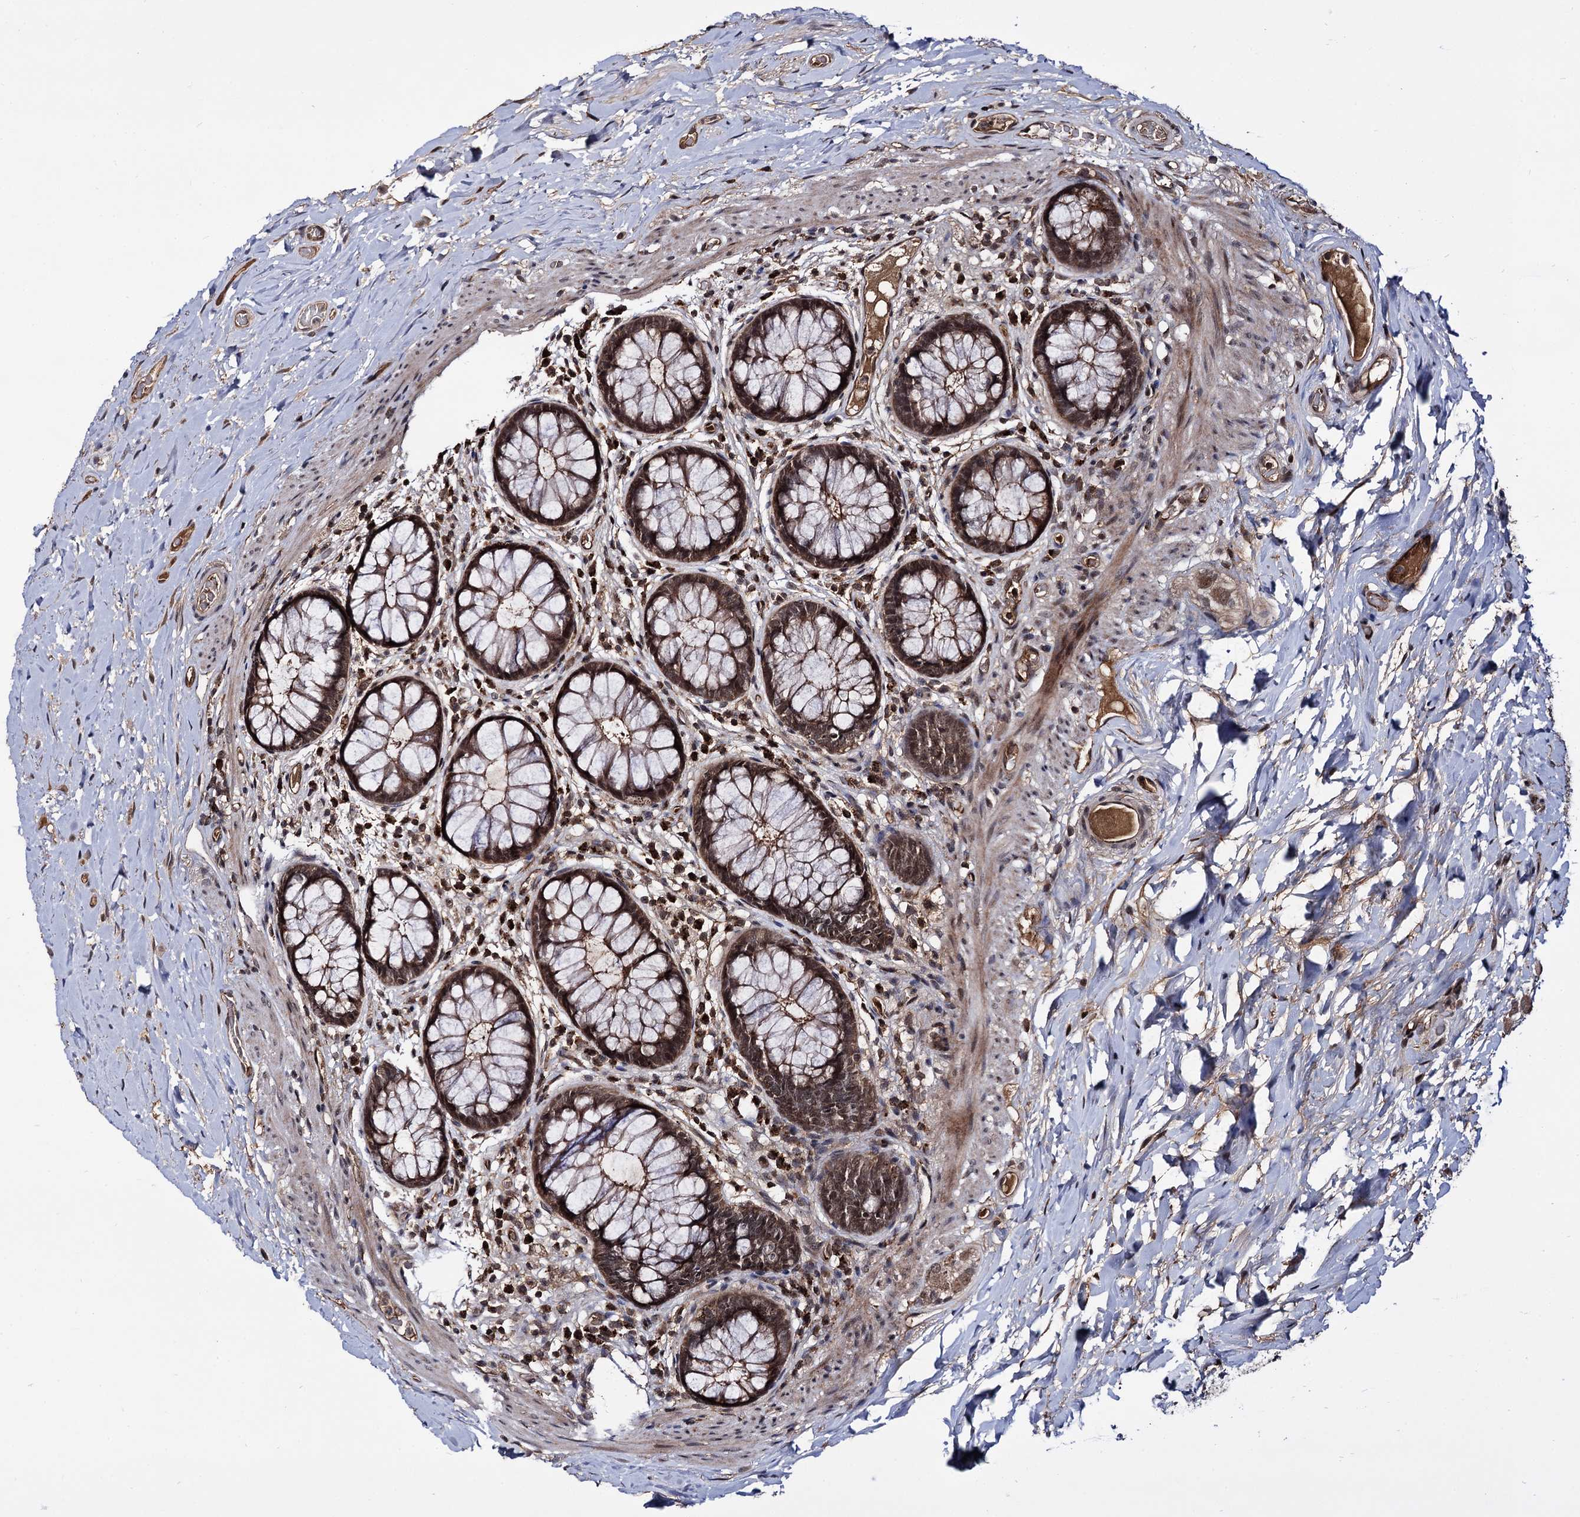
{"staining": {"intensity": "moderate", "quantity": ">75%", "location": "cytoplasmic/membranous"}, "tissue": "rectum", "cell_type": "Glandular cells", "image_type": "normal", "snomed": [{"axis": "morphology", "description": "Normal tissue, NOS"}, {"axis": "topography", "description": "Rectum"}], "caption": "The image demonstrates immunohistochemical staining of normal rectum. There is moderate cytoplasmic/membranous positivity is seen in approximately >75% of glandular cells.", "gene": "MICAL2", "patient": {"sex": "male", "age": 83}}